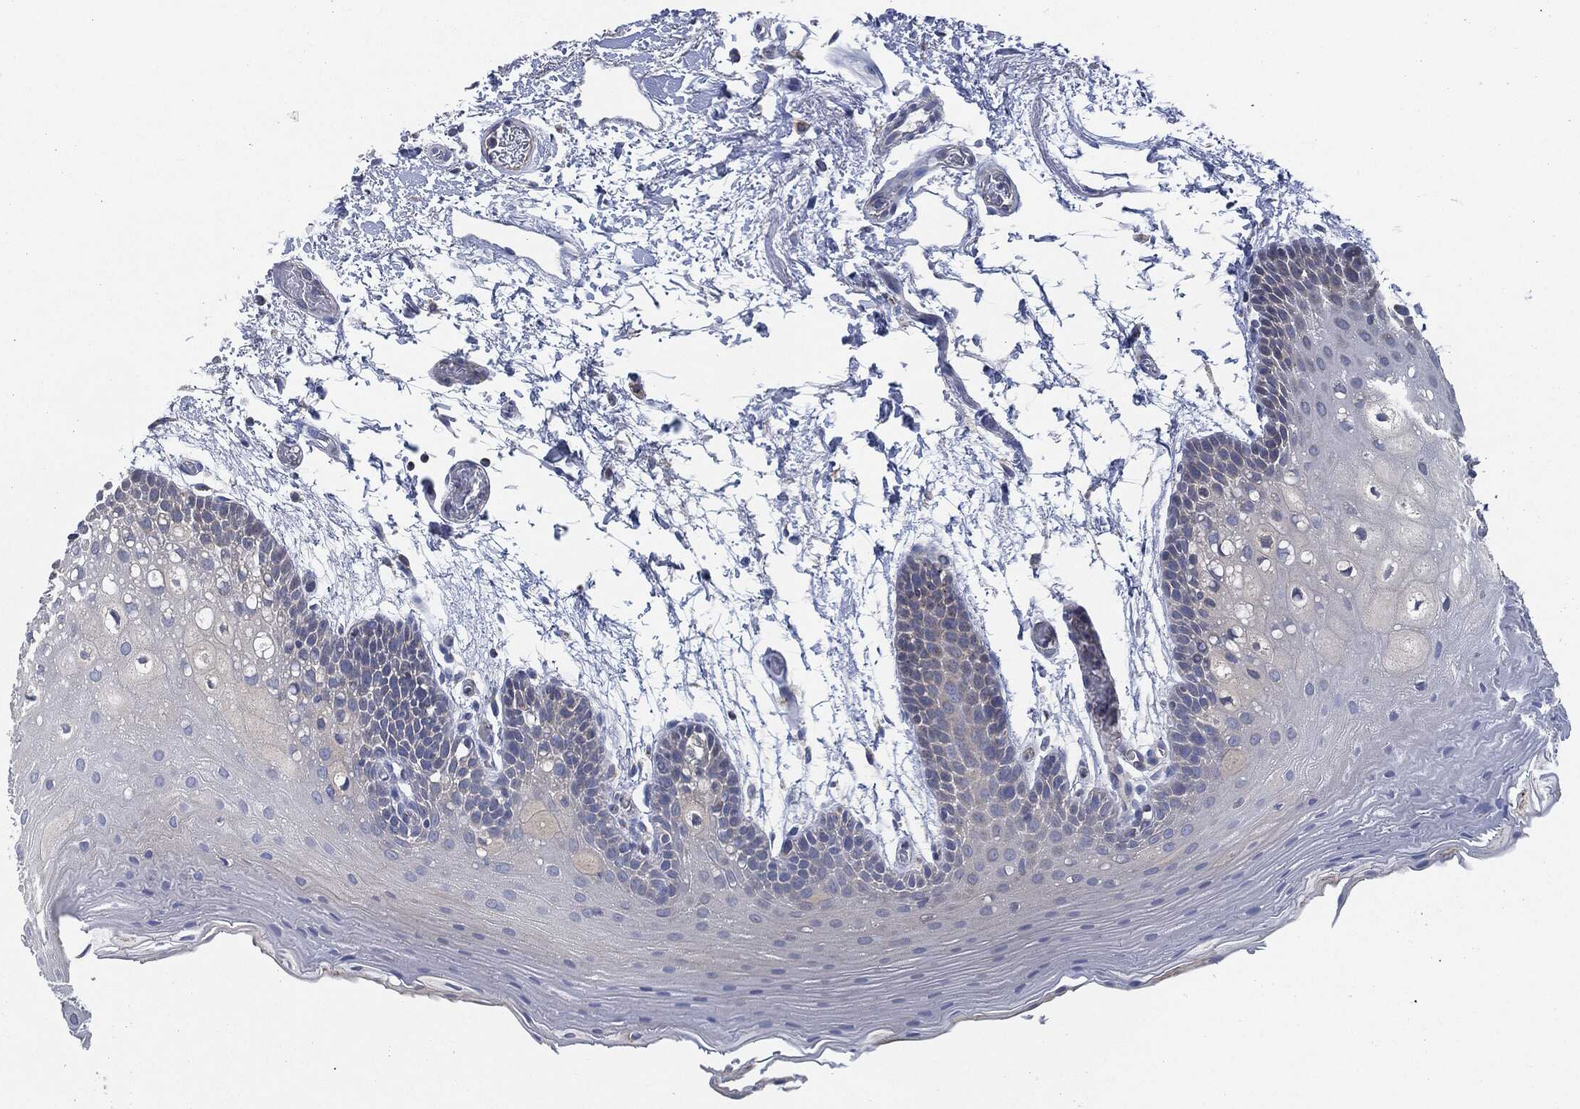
{"staining": {"intensity": "weak", "quantity": "<25%", "location": "cytoplasmic/membranous"}, "tissue": "oral mucosa", "cell_type": "Squamous epithelial cells", "image_type": "normal", "snomed": [{"axis": "morphology", "description": "Normal tissue, NOS"}, {"axis": "topography", "description": "Oral tissue"}], "caption": "Immunohistochemical staining of normal human oral mucosa shows no significant expression in squamous epithelial cells. (IHC, brightfield microscopy, high magnification).", "gene": "SHROOM2", "patient": {"sex": "male", "age": 62}}